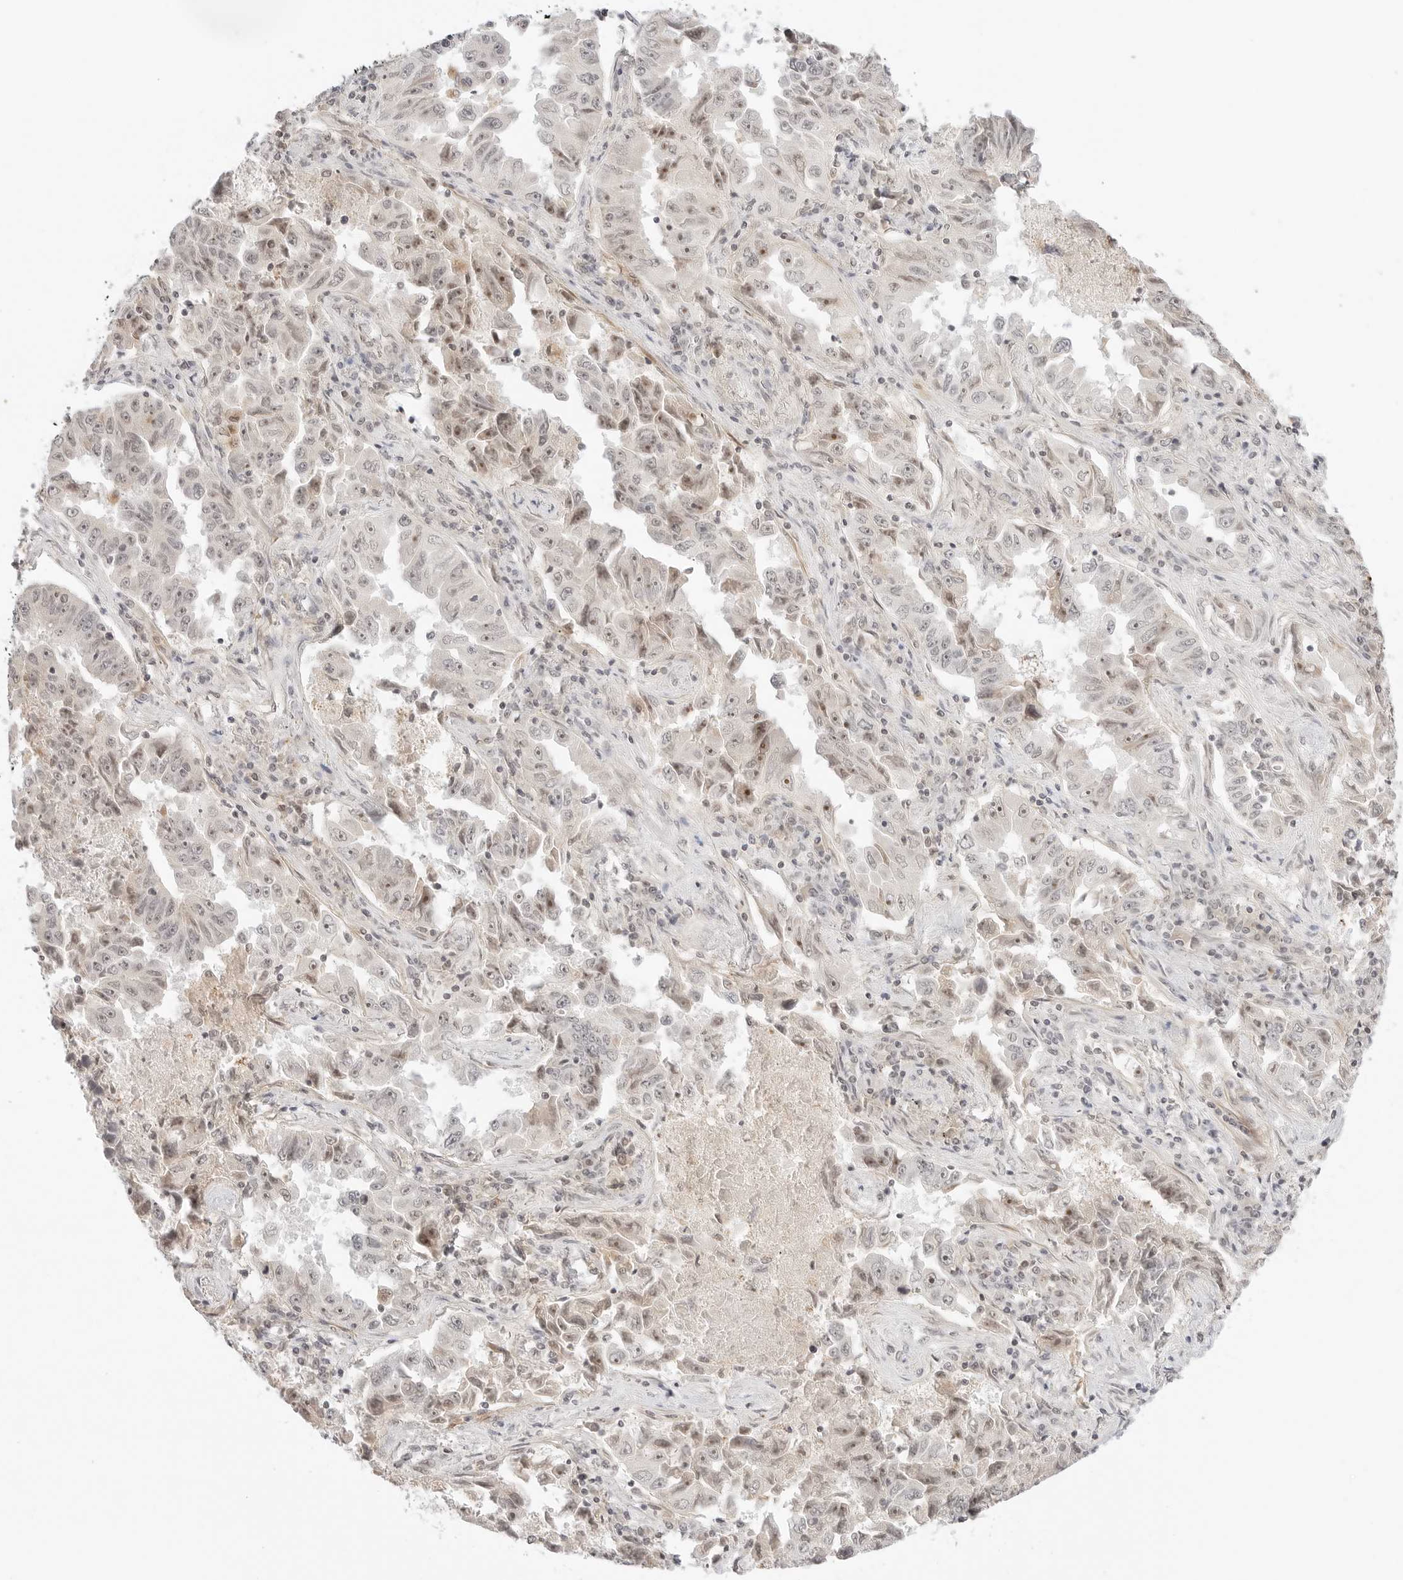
{"staining": {"intensity": "moderate", "quantity": "<25%", "location": "nuclear"}, "tissue": "lung cancer", "cell_type": "Tumor cells", "image_type": "cancer", "snomed": [{"axis": "morphology", "description": "Adenocarcinoma, NOS"}, {"axis": "topography", "description": "Lung"}], "caption": "Human adenocarcinoma (lung) stained with a protein marker displays moderate staining in tumor cells.", "gene": "RPS6KL1", "patient": {"sex": "female", "age": 51}}